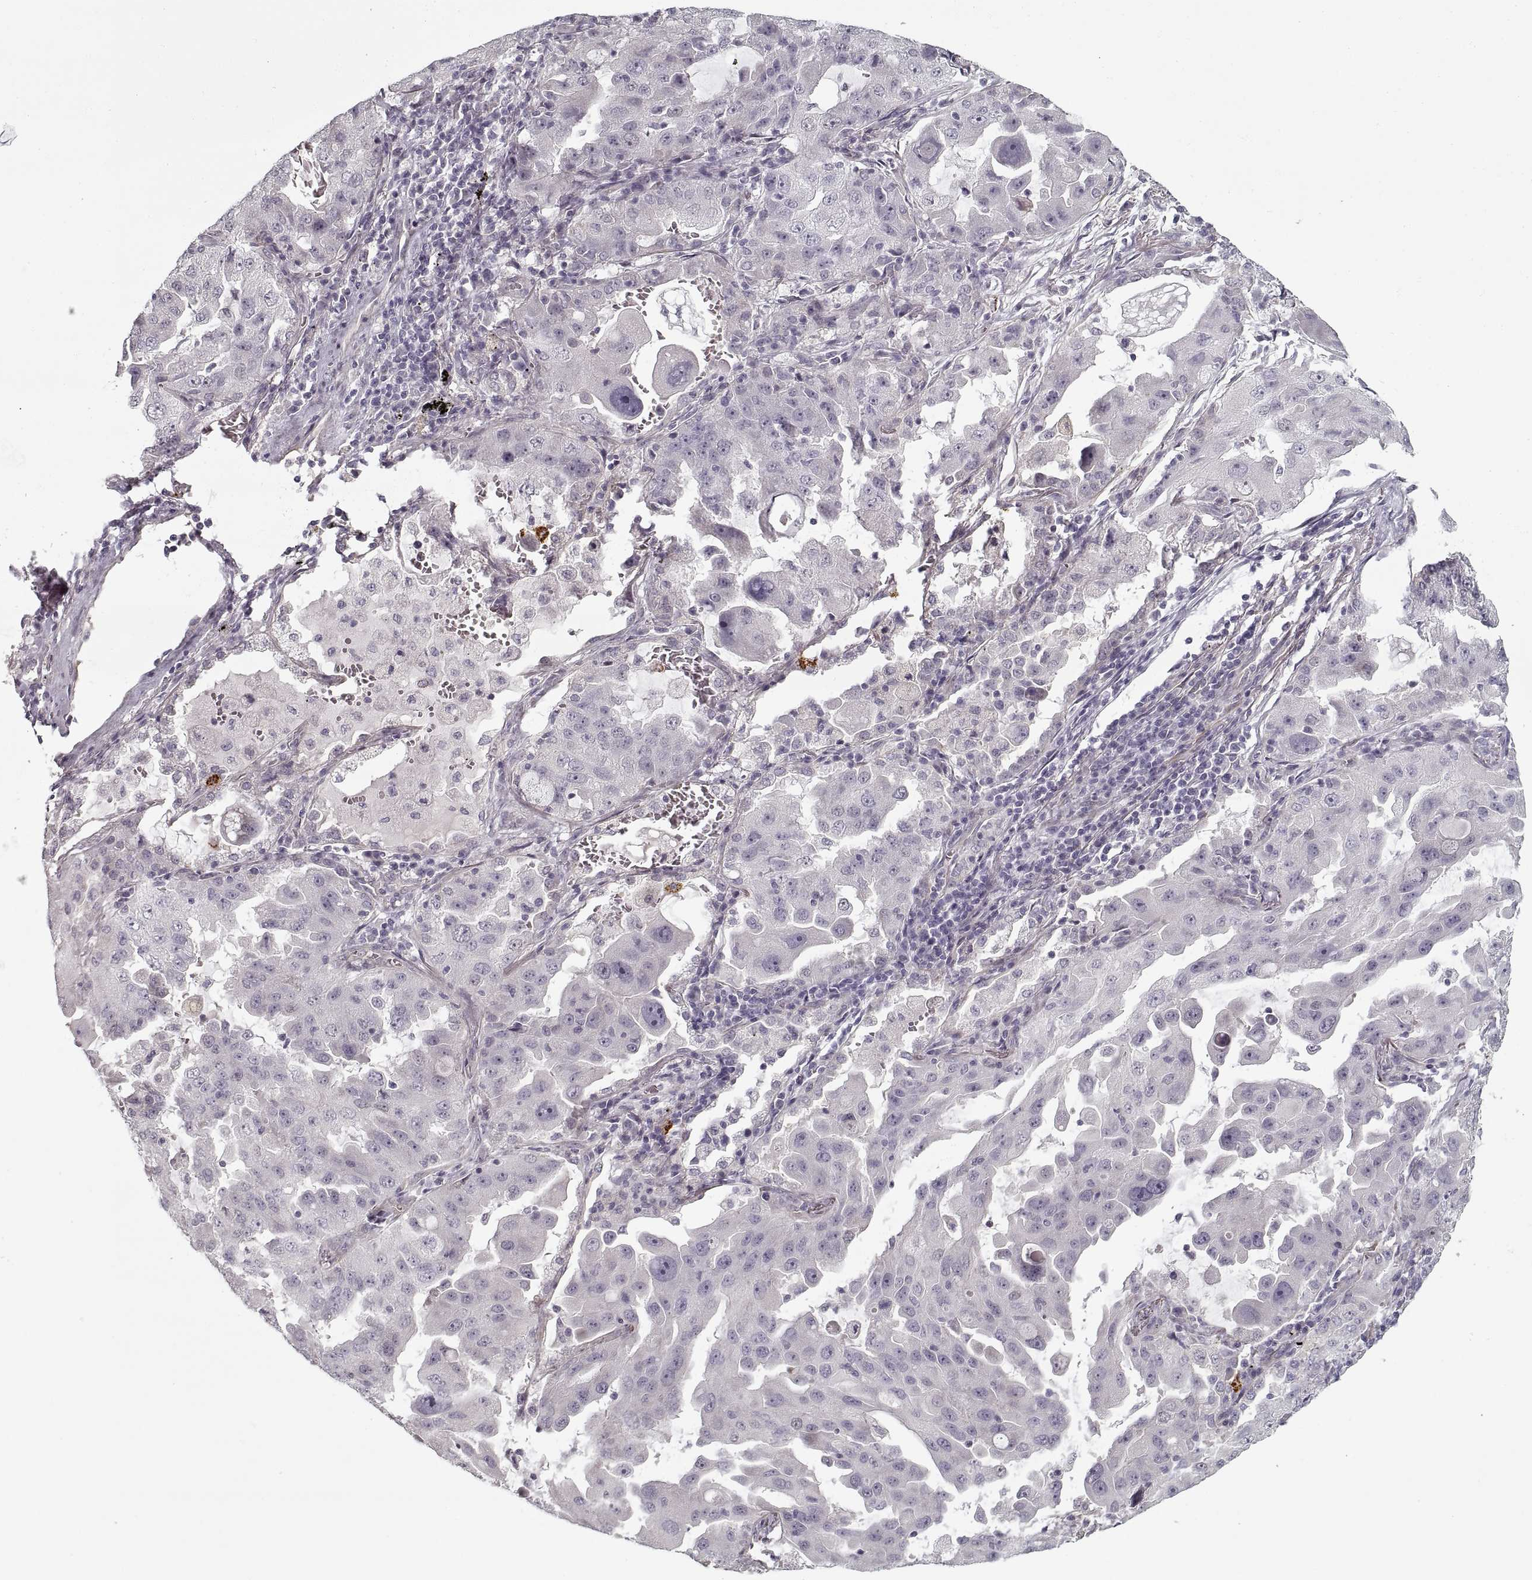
{"staining": {"intensity": "negative", "quantity": "none", "location": "none"}, "tissue": "lung cancer", "cell_type": "Tumor cells", "image_type": "cancer", "snomed": [{"axis": "morphology", "description": "Adenocarcinoma, NOS"}, {"axis": "topography", "description": "Lung"}], "caption": "This is an immunohistochemistry (IHC) histopathology image of adenocarcinoma (lung). There is no positivity in tumor cells.", "gene": "LAMB2", "patient": {"sex": "female", "age": 61}}